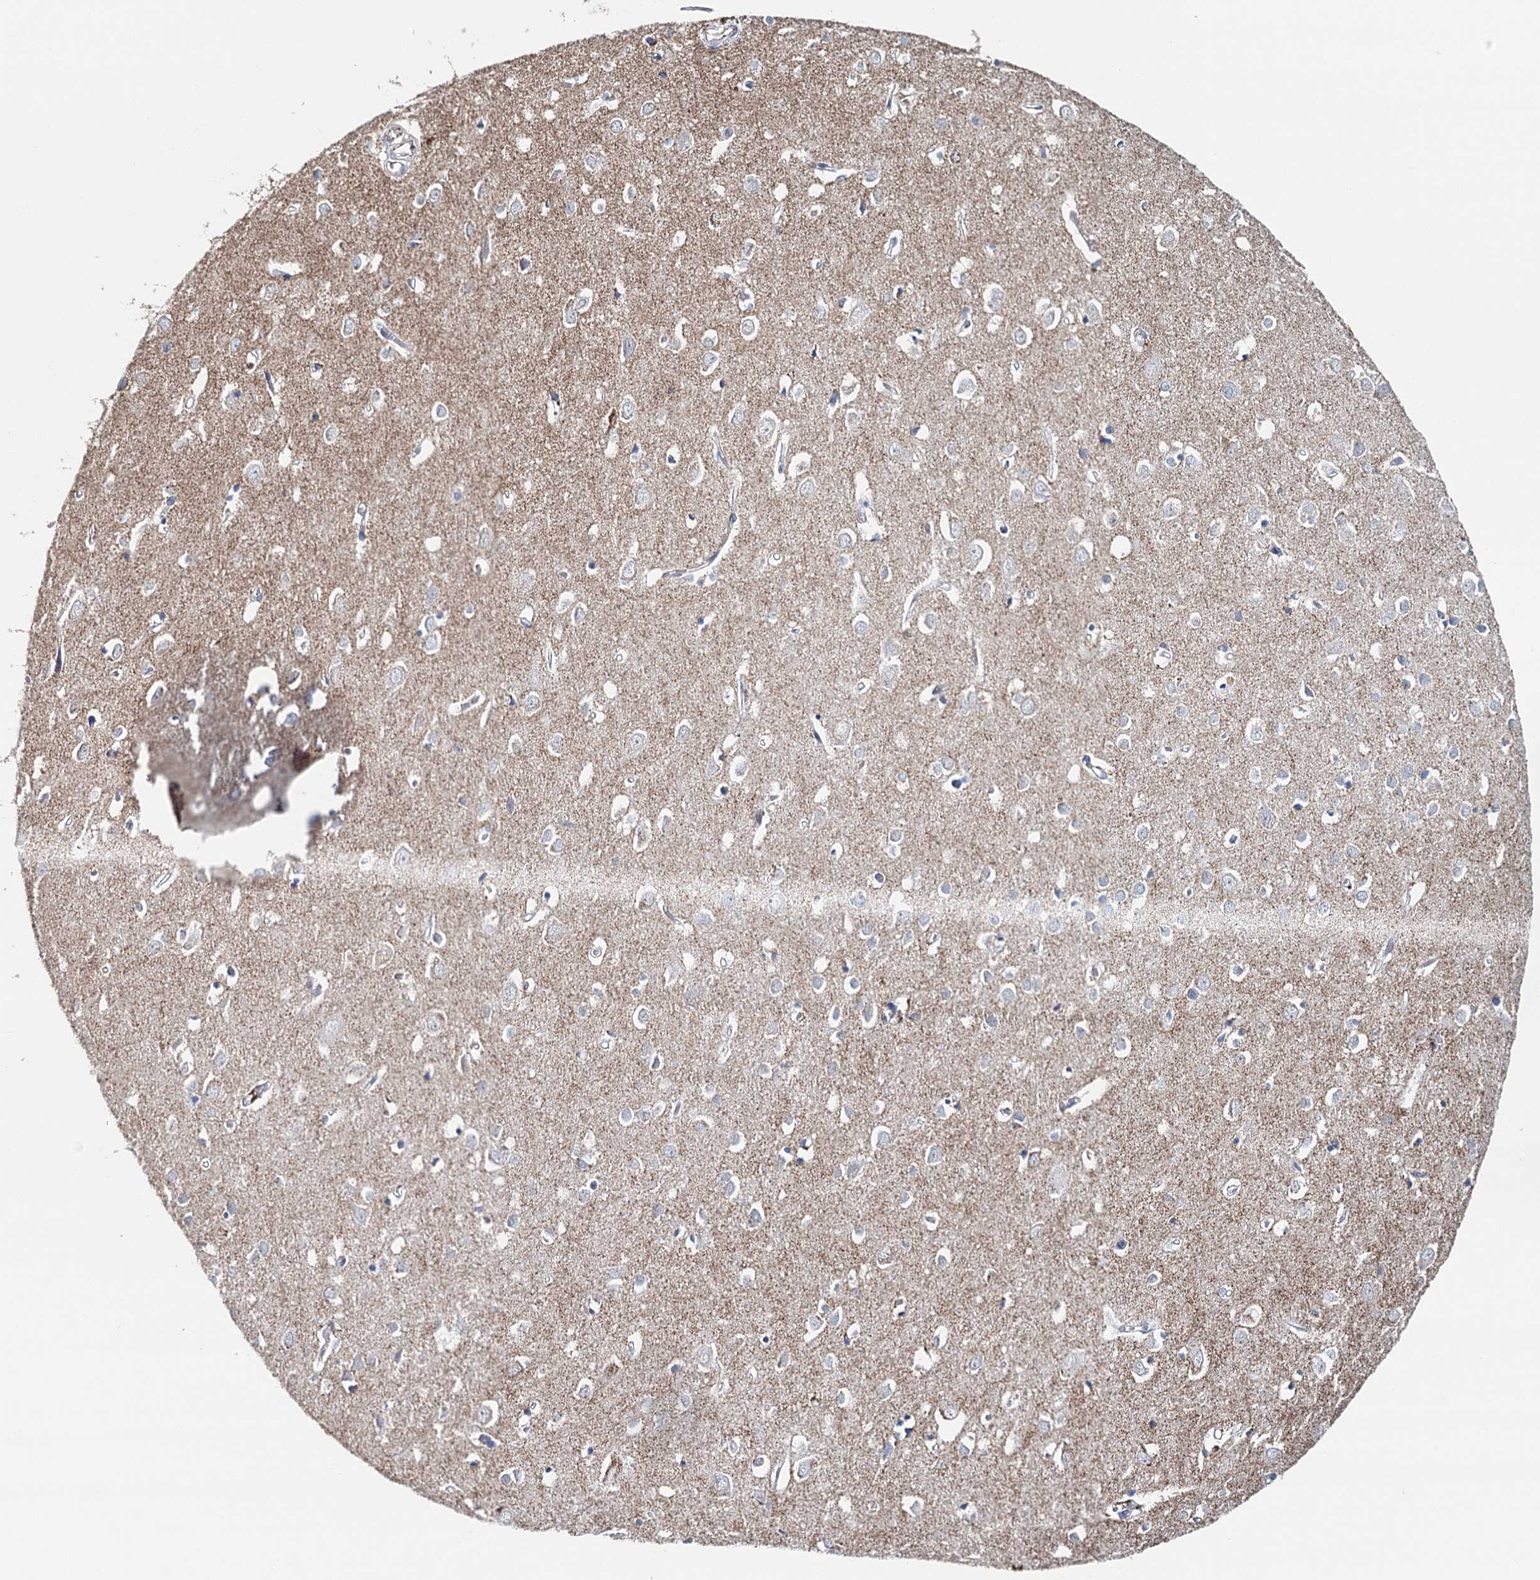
{"staining": {"intensity": "negative", "quantity": "none", "location": "none"}, "tissue": "cerebral cortex", "cell_type": "Endothelial cells", "image_type": "normal", "snomed": [{"axis": "morphology", "description": "Normal tissue, NOS"}, {"axis": "topography", "description": "Cerebral cortex"}], "caption": "Benign cerebral cortex was stained to show a protein in brown. There is no significant expression in endothelial cells. Nuclei are stained in blue.", "gene": "SYNPO", "patient": {"sex": "female", "age": 64}}